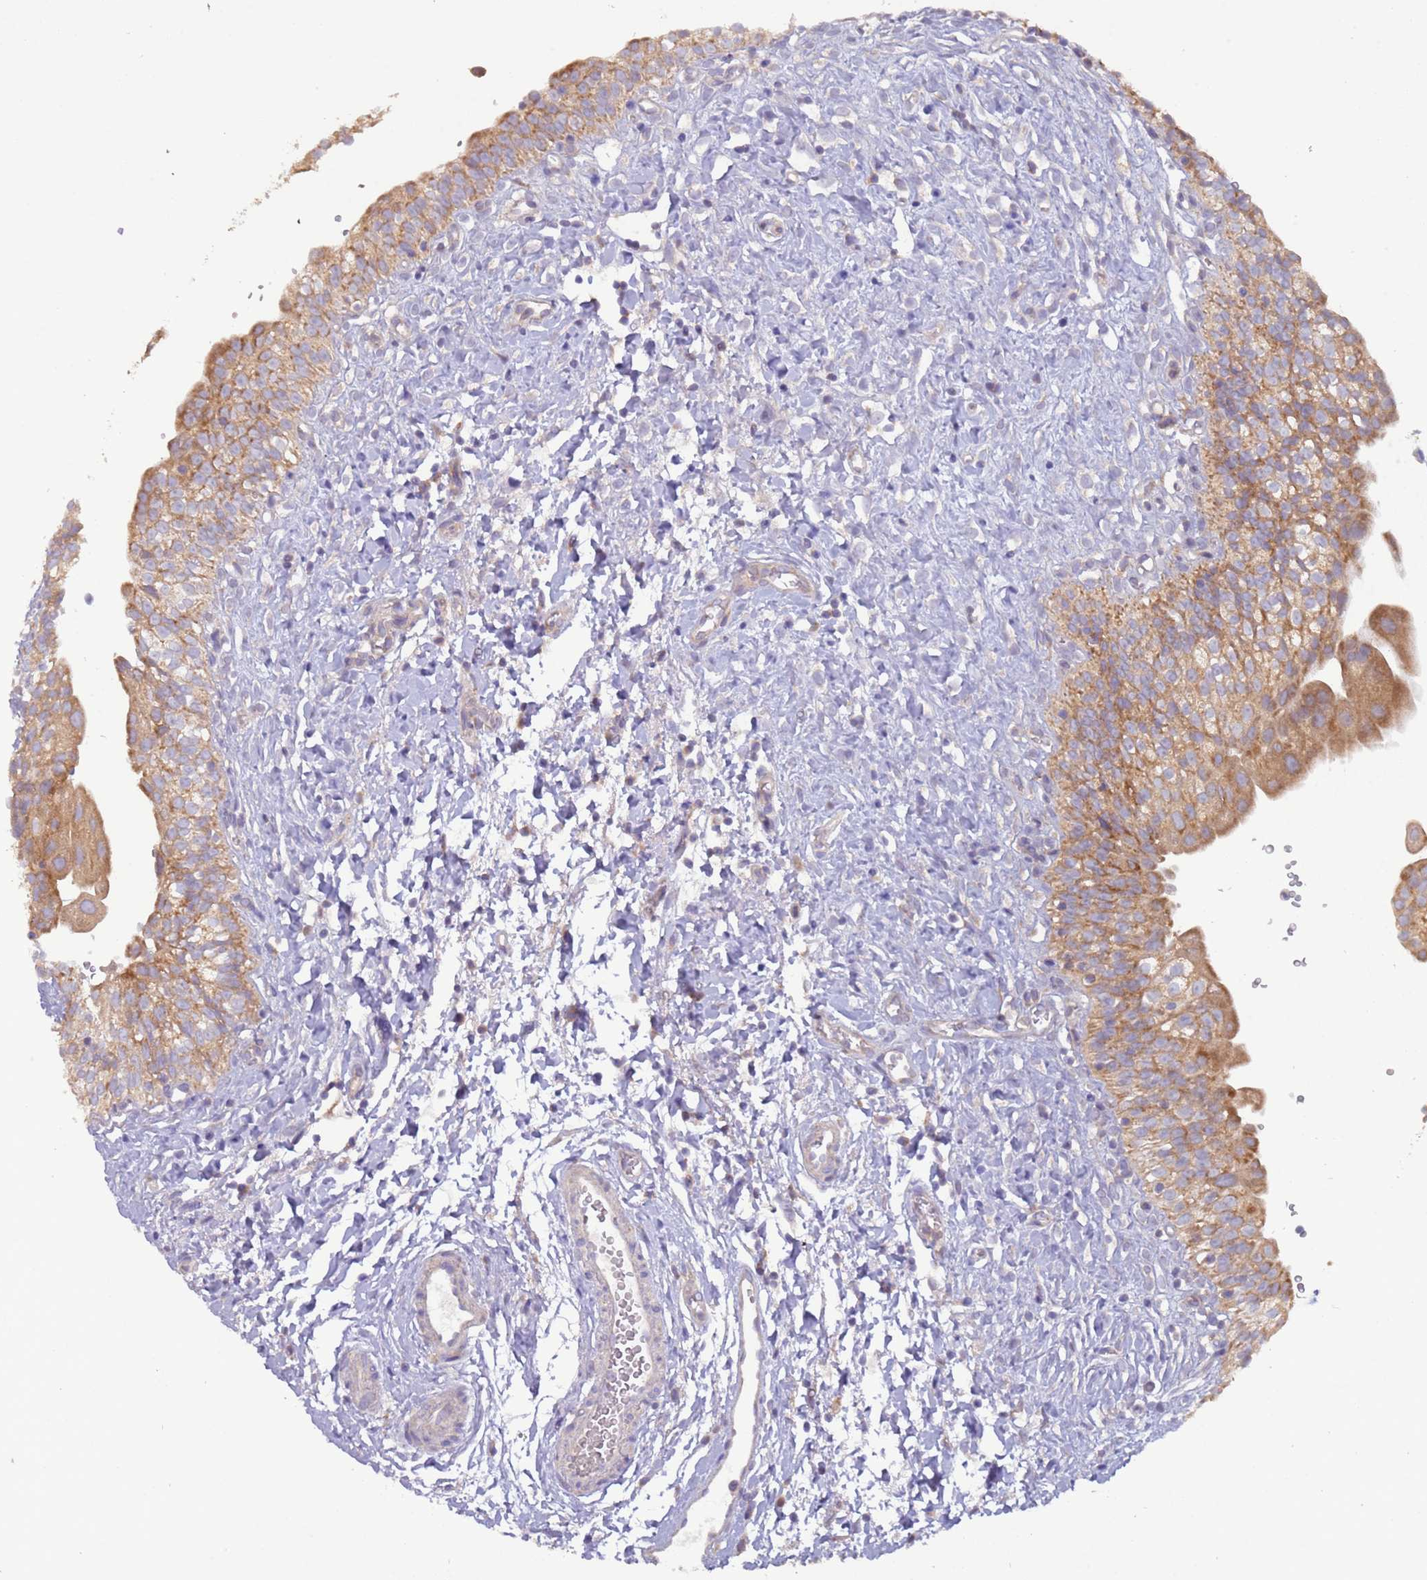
{"staining": {"intensity": "moderate", "quantity": ">75%", "location": "cytoplasmic/membranous"}, "tissue": "urinary bladder", "cell_type": "Urothelial cells", "image_type": "normal", "snomed": [{"axis": "morphology", "description": "Normal tissue, NOS"}, {"axis": "topography", "description": "Urinary bladder"}], "caption": "Normal urinary bladder exhibits moderate cytoplasmic/membranous expression in approximately >75% of urothelial cells.", "gene": "UQCRQ", "patient": {"sex": "male", "age": 51}}